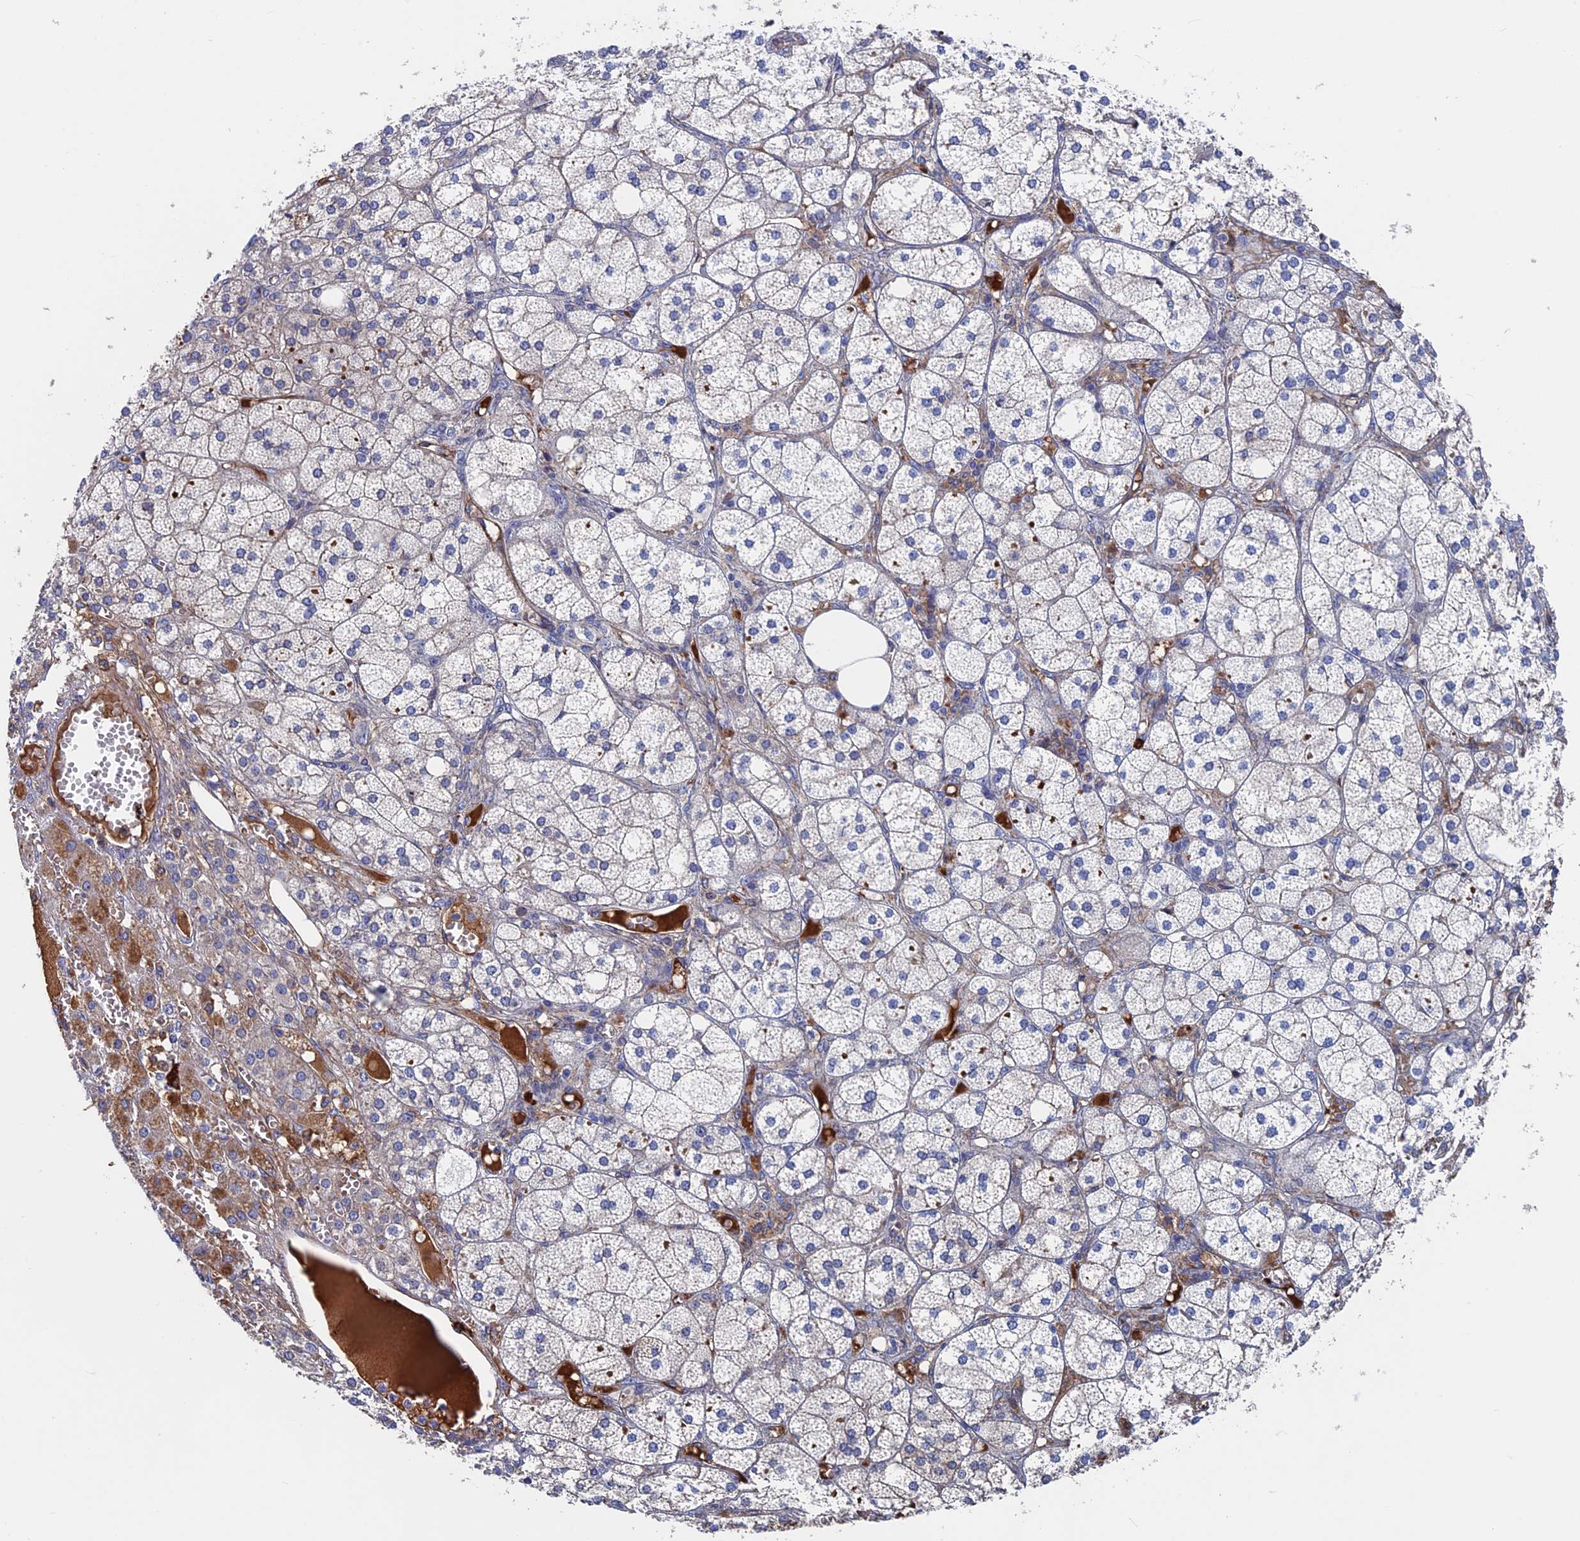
{"staining": {"intensity": "moderate", "quantity": "<25%", "location": "cytoplasmic/membranous"}, "tissue": "adrenal gland", "cell_type": "Glandular cells", "image_type": "normal", "snomed": [{"axis": "morphology", "description": "Normal tissue, NOS"}, {"axis": "topography", "description": "Adrenal gland"}], "caption": "The immunohistochemical stain highlights moderate cytoplasmic/membranous positivity in glandular cells of benign adrenal gland.", "gene": "RPUSD1", "patient": {"sex": "female", "age": 61}}